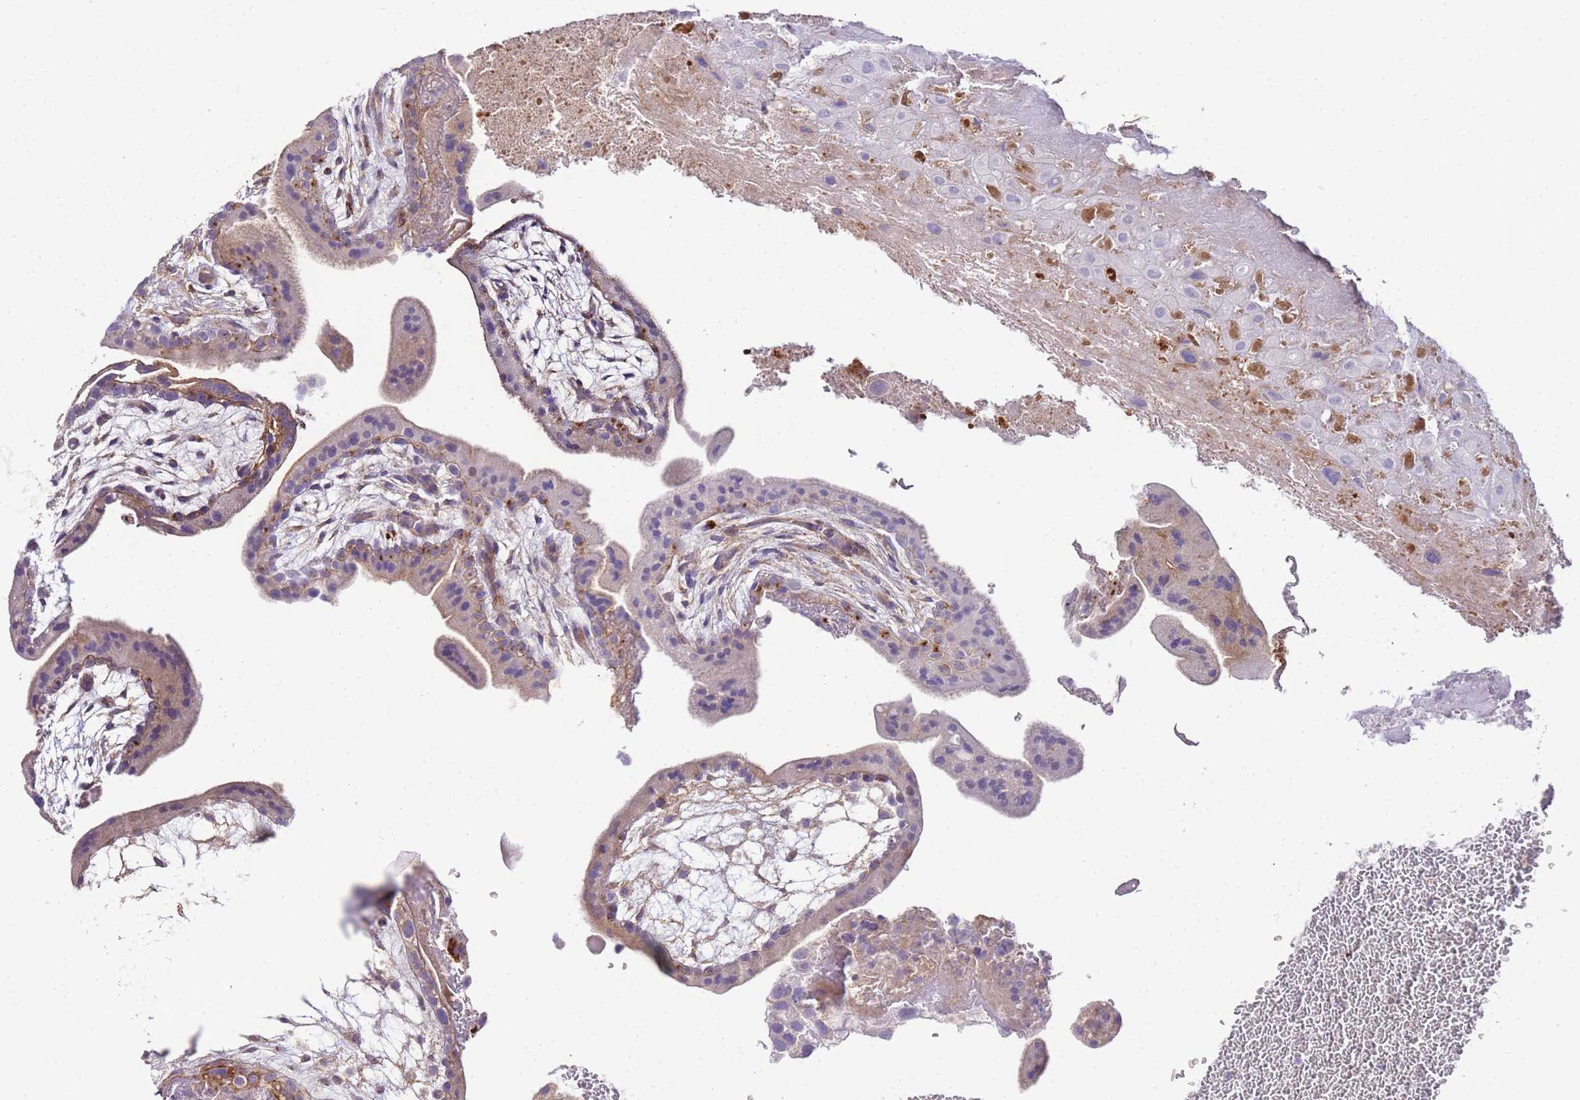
{"staining": {"intensity": "strong", "quantity": "25%-75%", "location": "cytoplasmic/membranous"}, "tissue": "placenta", "cell_type": "Decidual cells", "image_type": "normal", "snomed": [{"axis": "morphology", "description": "Normal tissue, NOS"}, {"axis": "topography", "description": "Placenta"}], "caption": "IHC (DAB) staining of benign placenta exhibits strong cytoplasmic/membranous protein positivity in about 25%-75% of decidual cells.", "gene": "DPP4", "patient": {"sex": "female", "age": 35}}